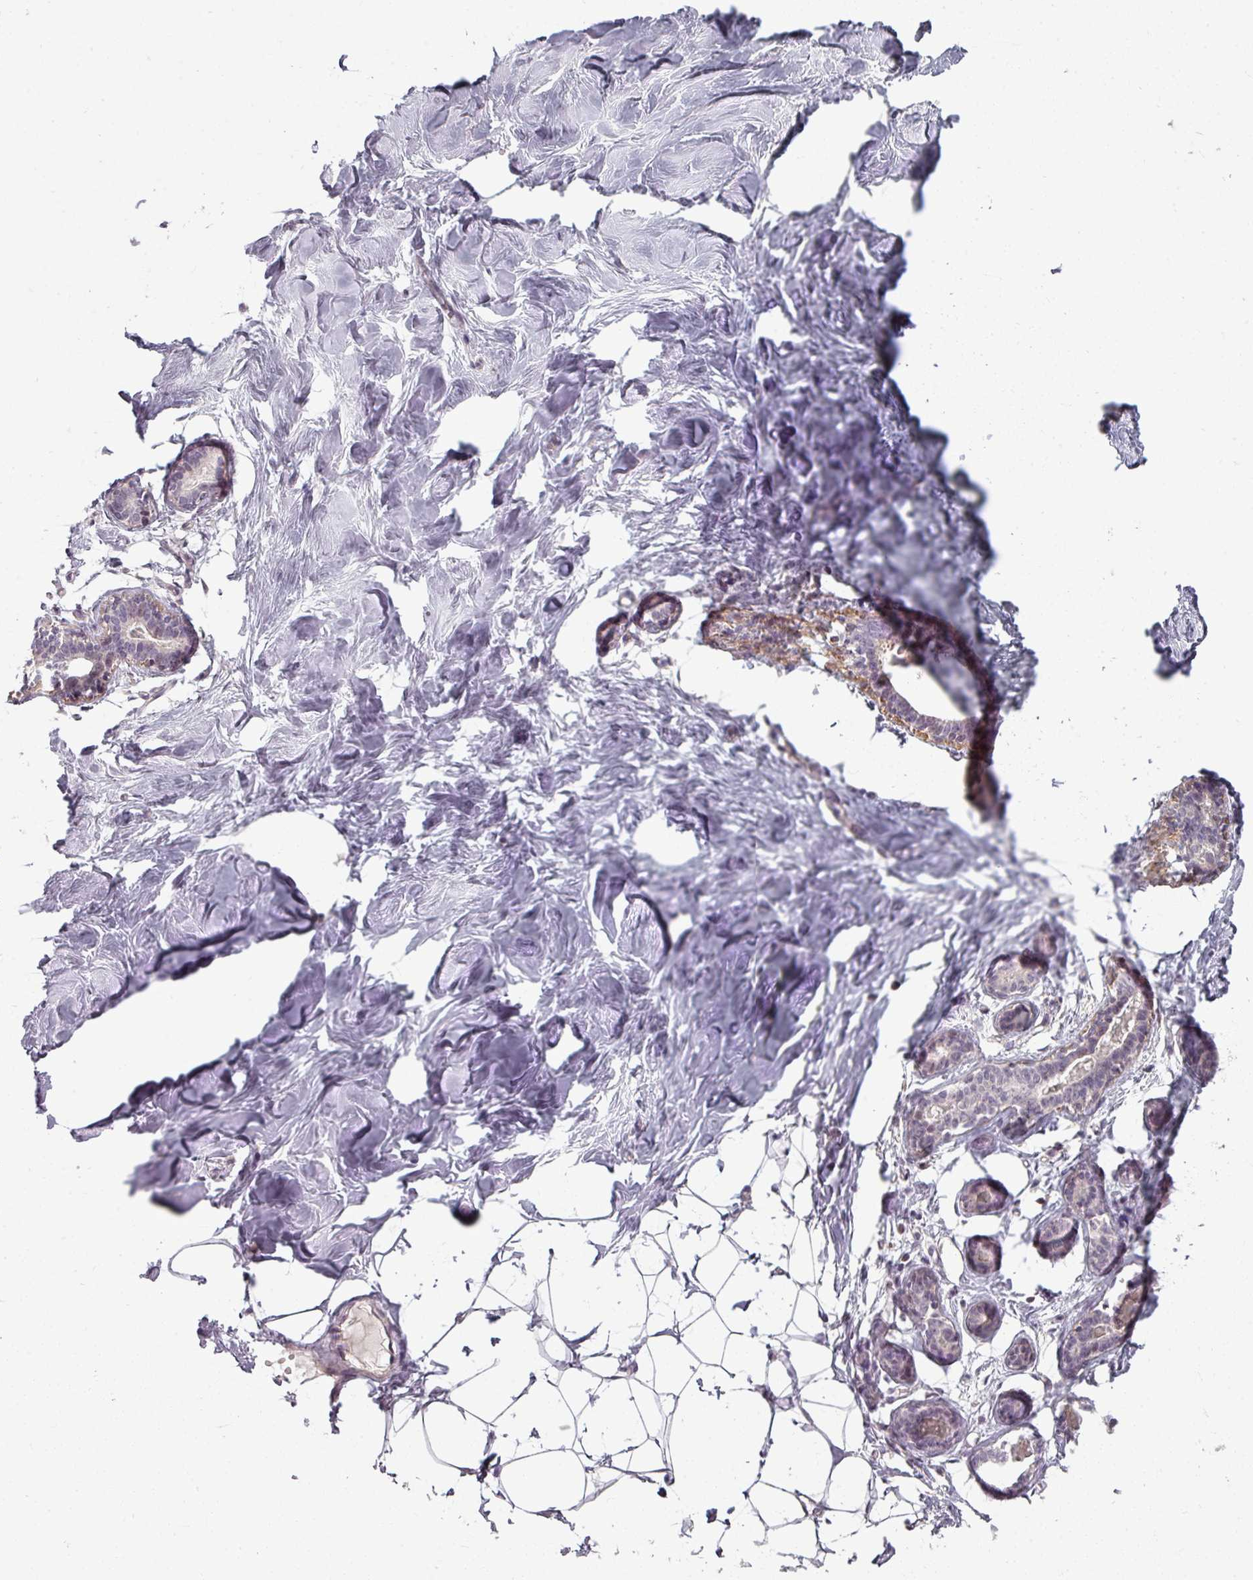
{"staining": {"intensity": "negative", "quantity": "none", "location": "none"}, "tissue": "breast", "cell_type": "Adipocytes", "image_type": "normal", "snomed": [{"axis": "morphology", "description": "Normal tissue, NOS"}, {"axis": "topography", "description": "Breast"}], "caption": "IHC image of benign human breast stained for a protein (brown), which shows no expression in adipocytes. The staining is performed using DAB (3,3'-diaminobenzidine) brown chromogen with nuclei counter-stained in using hematoxylin.", "gene": "TUSC3", "patient": {"sex": "female", "age": 23}}